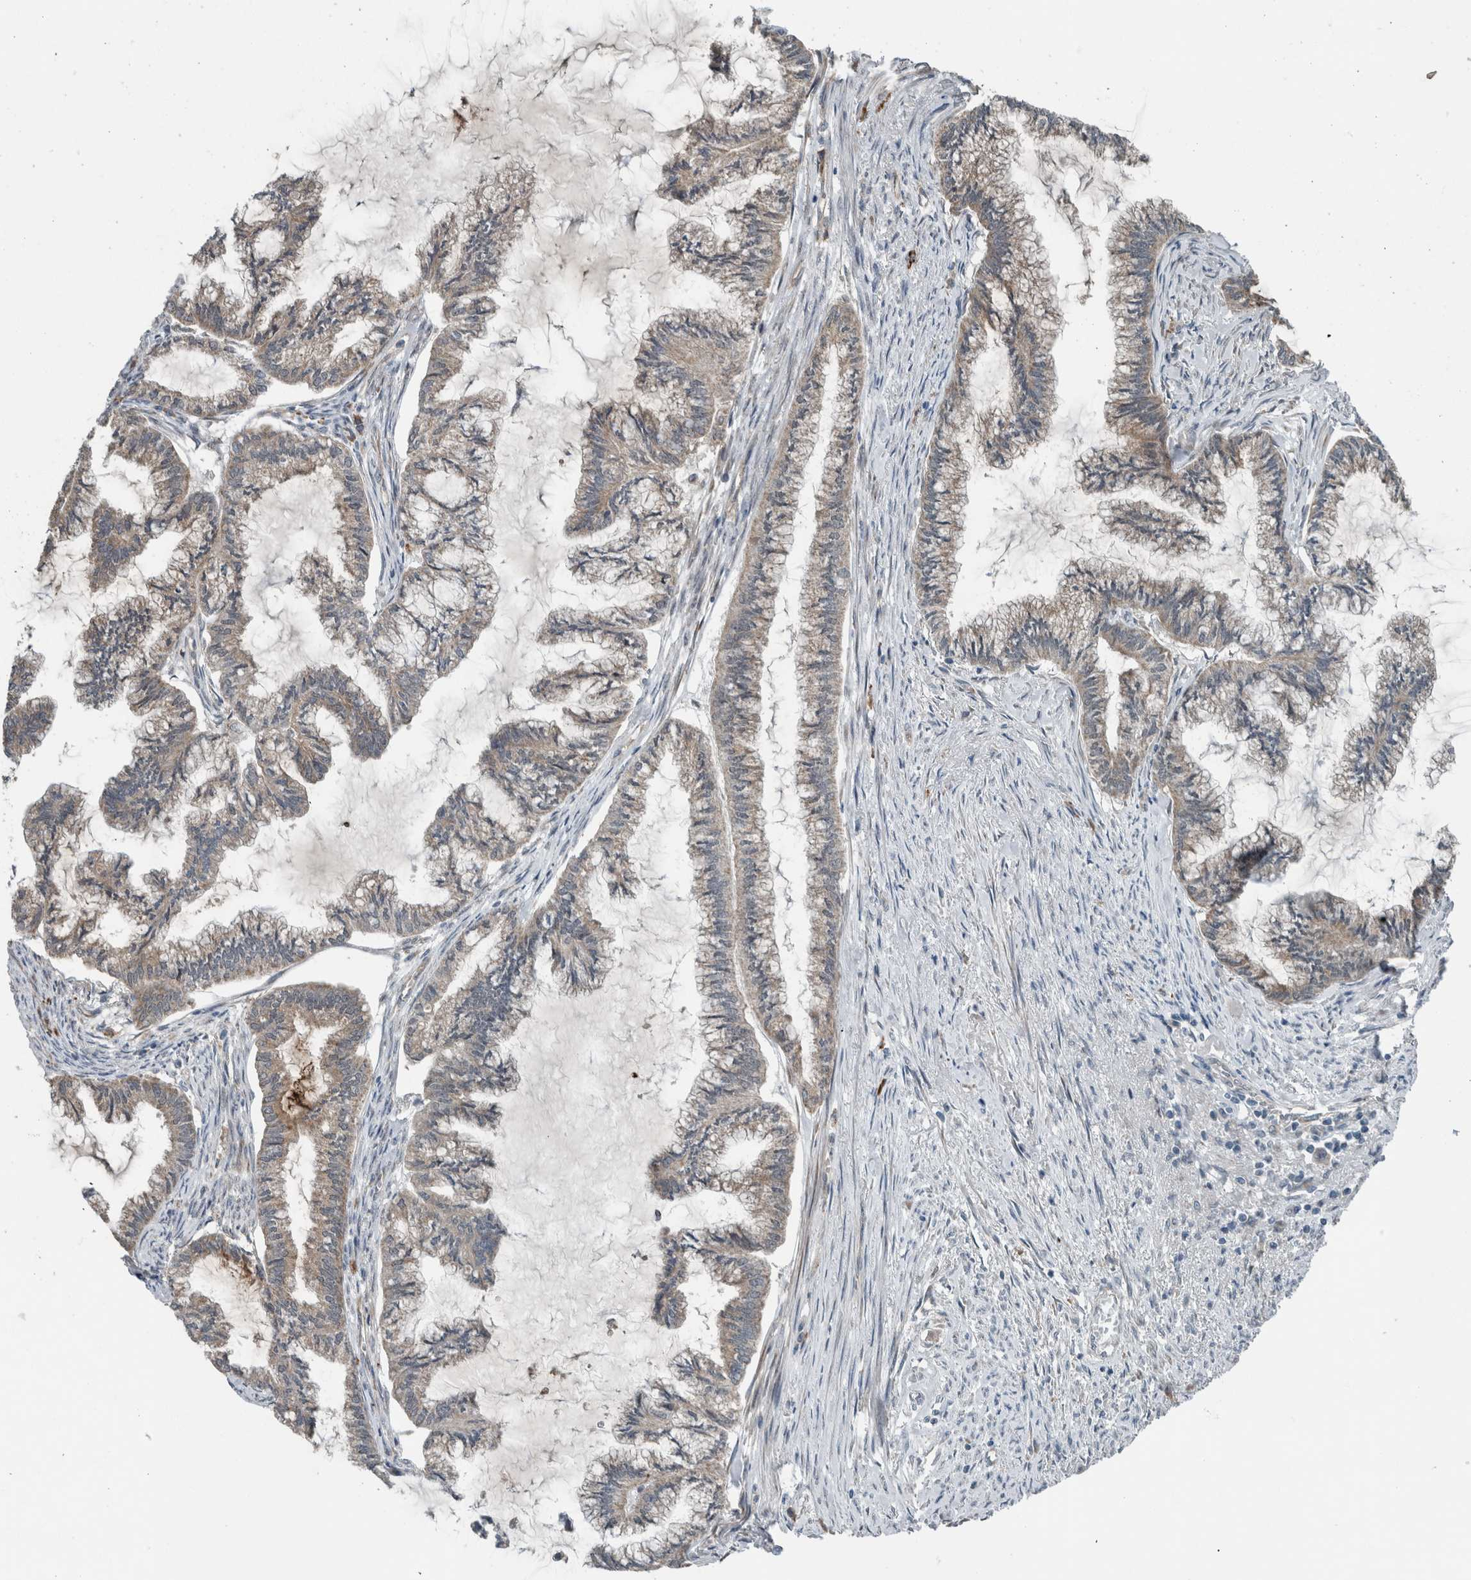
{"staining": {"intensity": "negative", "quantity": "none", "location": "none"}, "tissue": "endometrial cancer", "cell_type": "Tumor cells", "image_type": "cancer", "snomed": [{"axis": "morphology", "description": "Adenocarcinoma, NOS"}, {"axis": "topography", "description": "Endometrium"}], "caption": "A high-resolution micrograph shows immunohistochemistry staining of endometrial cancer (adenocarcinoma), which shows no significant expression in tumor cells.", "gene": "GBA2", "patient": {"sex": "female", "age": 86}}